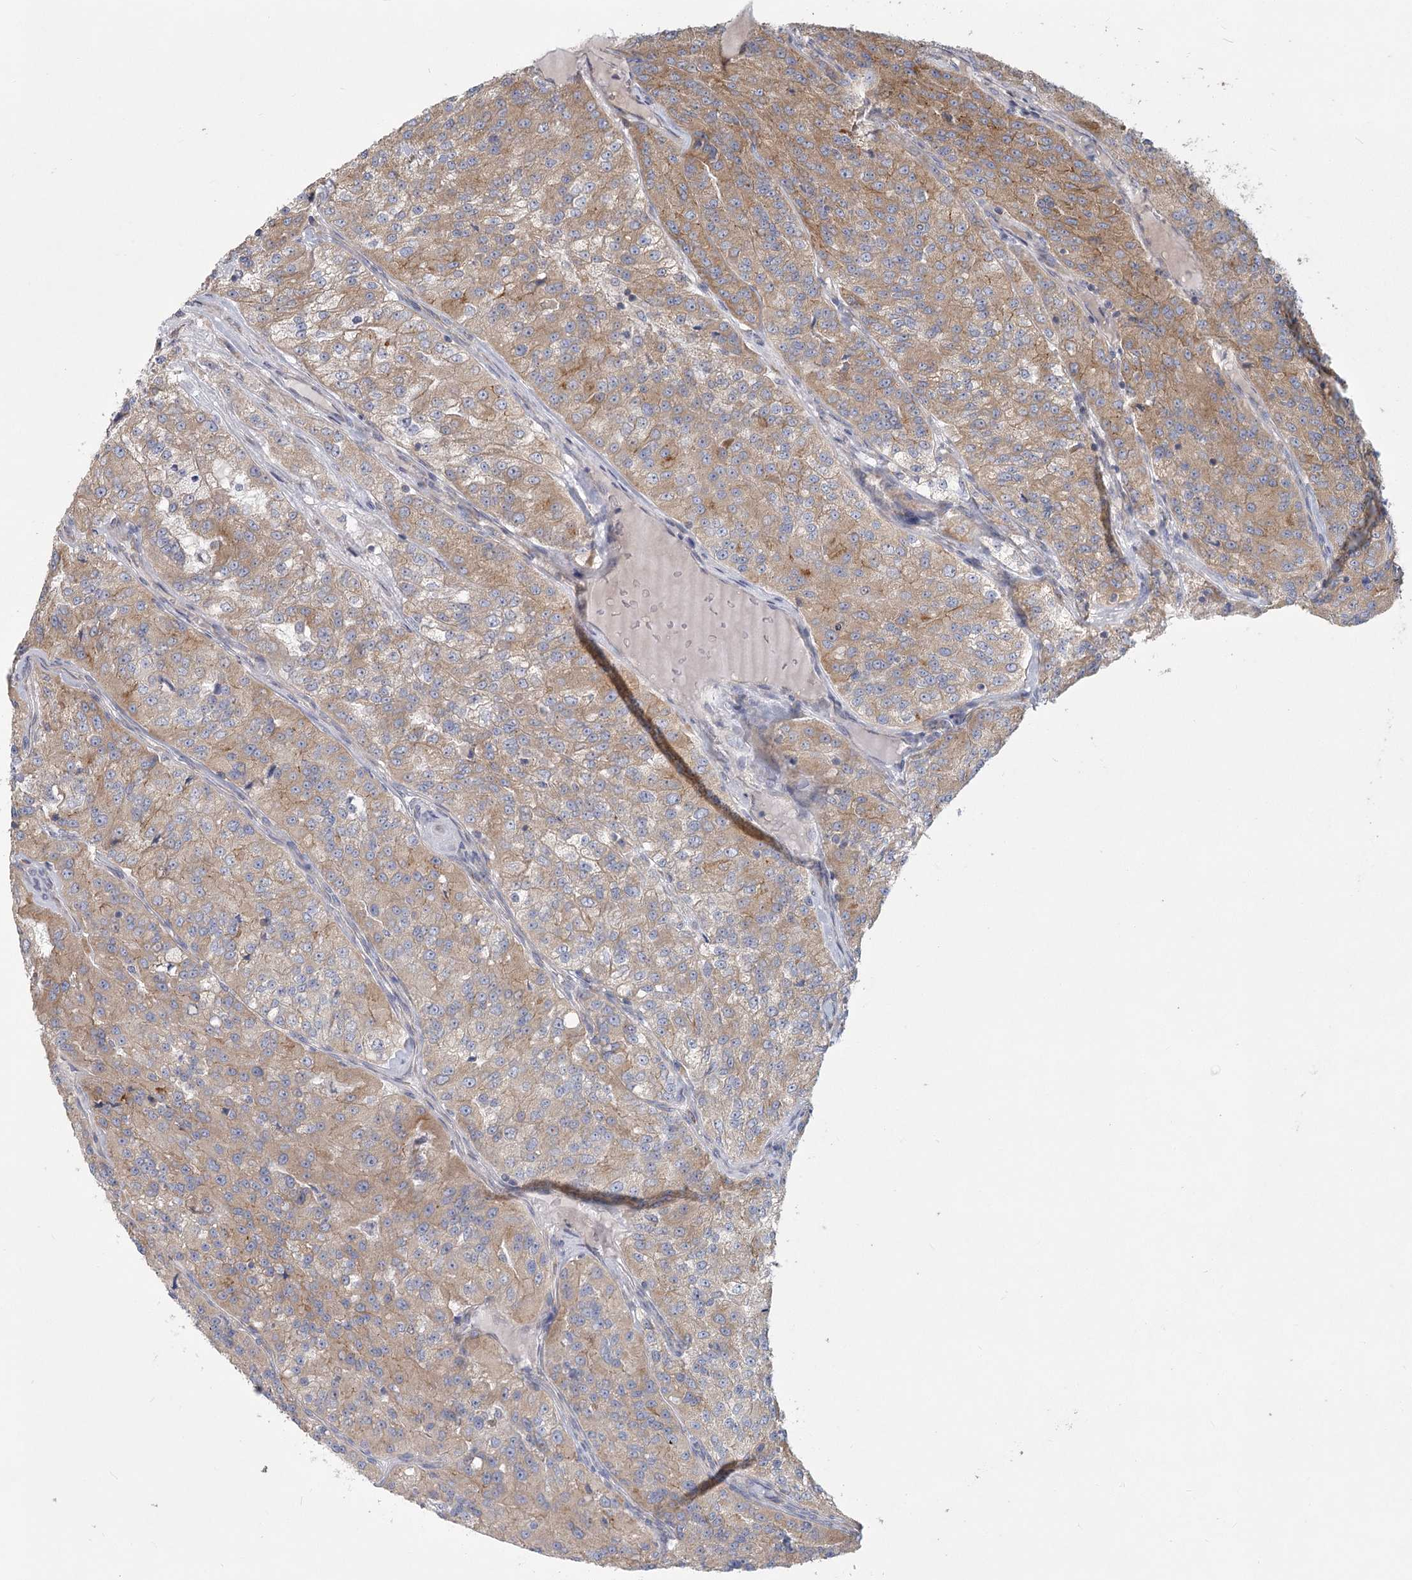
{"staining": {"intensity": "moderate", "quantity": ">75%", "location": "cytoplasmic/membranous"}, "tissue": "renal cancer", "cell_type": "Tumor cells", "image_type": "cancer", "snomed": [{"axis": "morphology", "description": "Adenocarcinoma, NOS"}, {"axis": "topography", "description": "Kidney"}], "caption": "Tumor cells show medium levels of moderate cytoplasmic/membranous staining in approximately >75% of cells in renal cancer. Immunohistochemistry (ihc) stains the protein in brown and the nuclei are stained blue.", "gene": "CNTLN", "patient": {"sex": "female", "age": 63}}